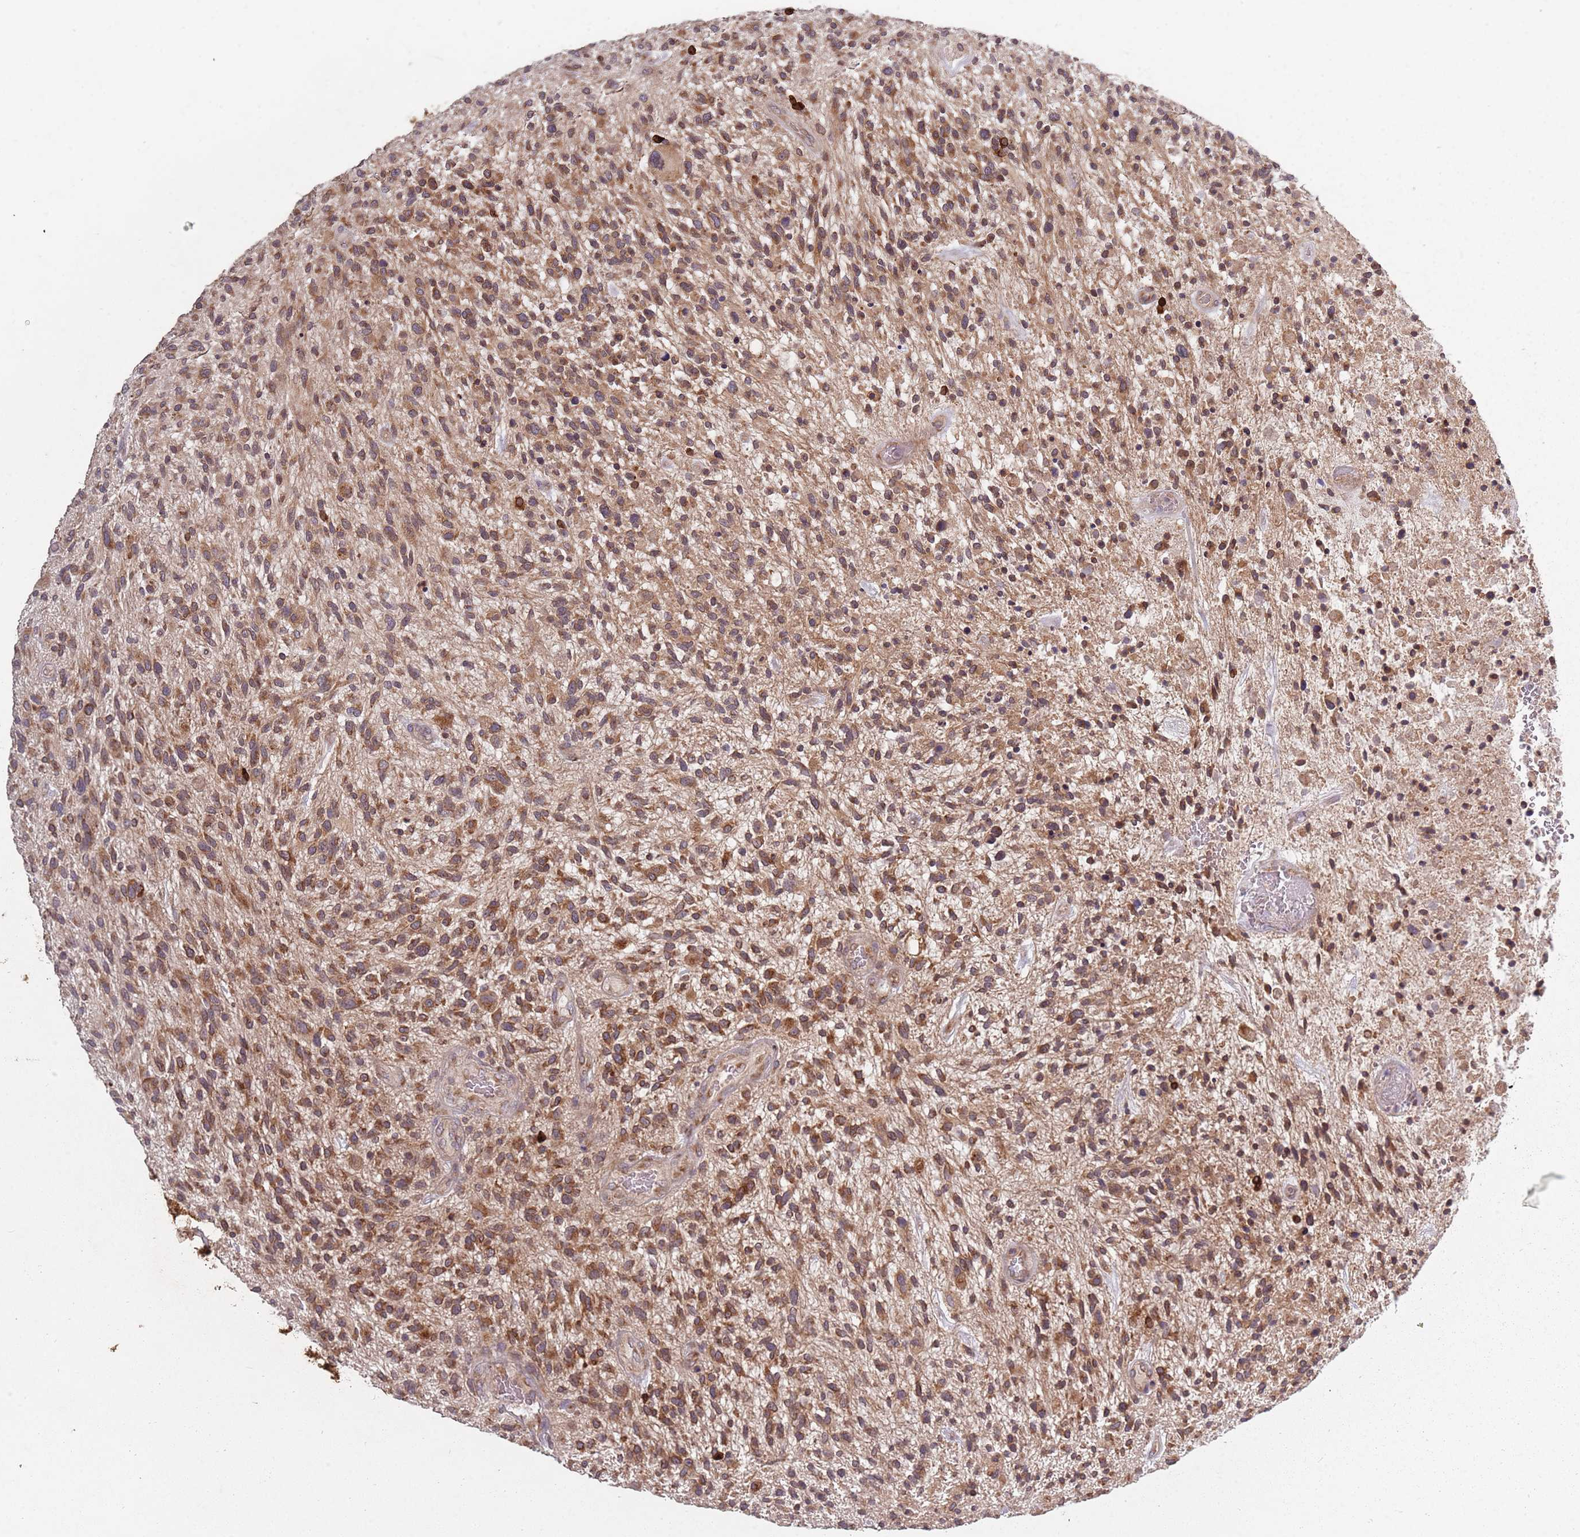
{"staining": {"intensity": "moderate", "quantity": ">75%", "location": "cytoplasmic/membranous"}, "tissue": "glioma", "cell_type": "Tumor cells", "image_type": "cancer", "snomed": [{"axis": "morphology", "description": "Glioma, malignant, High grade"}, {"axis": "topography", "description": "Brain"}], "caption": "This photomicrograph displays immunohistochemistry (IHC) staining of human malignant high-grade glioma, with medium moderate cytoplasmic/membranous positivity in approximately >75% of tumor cells.", "gene": "PLD6", "patient": {"sex": "male", "age": 47}}